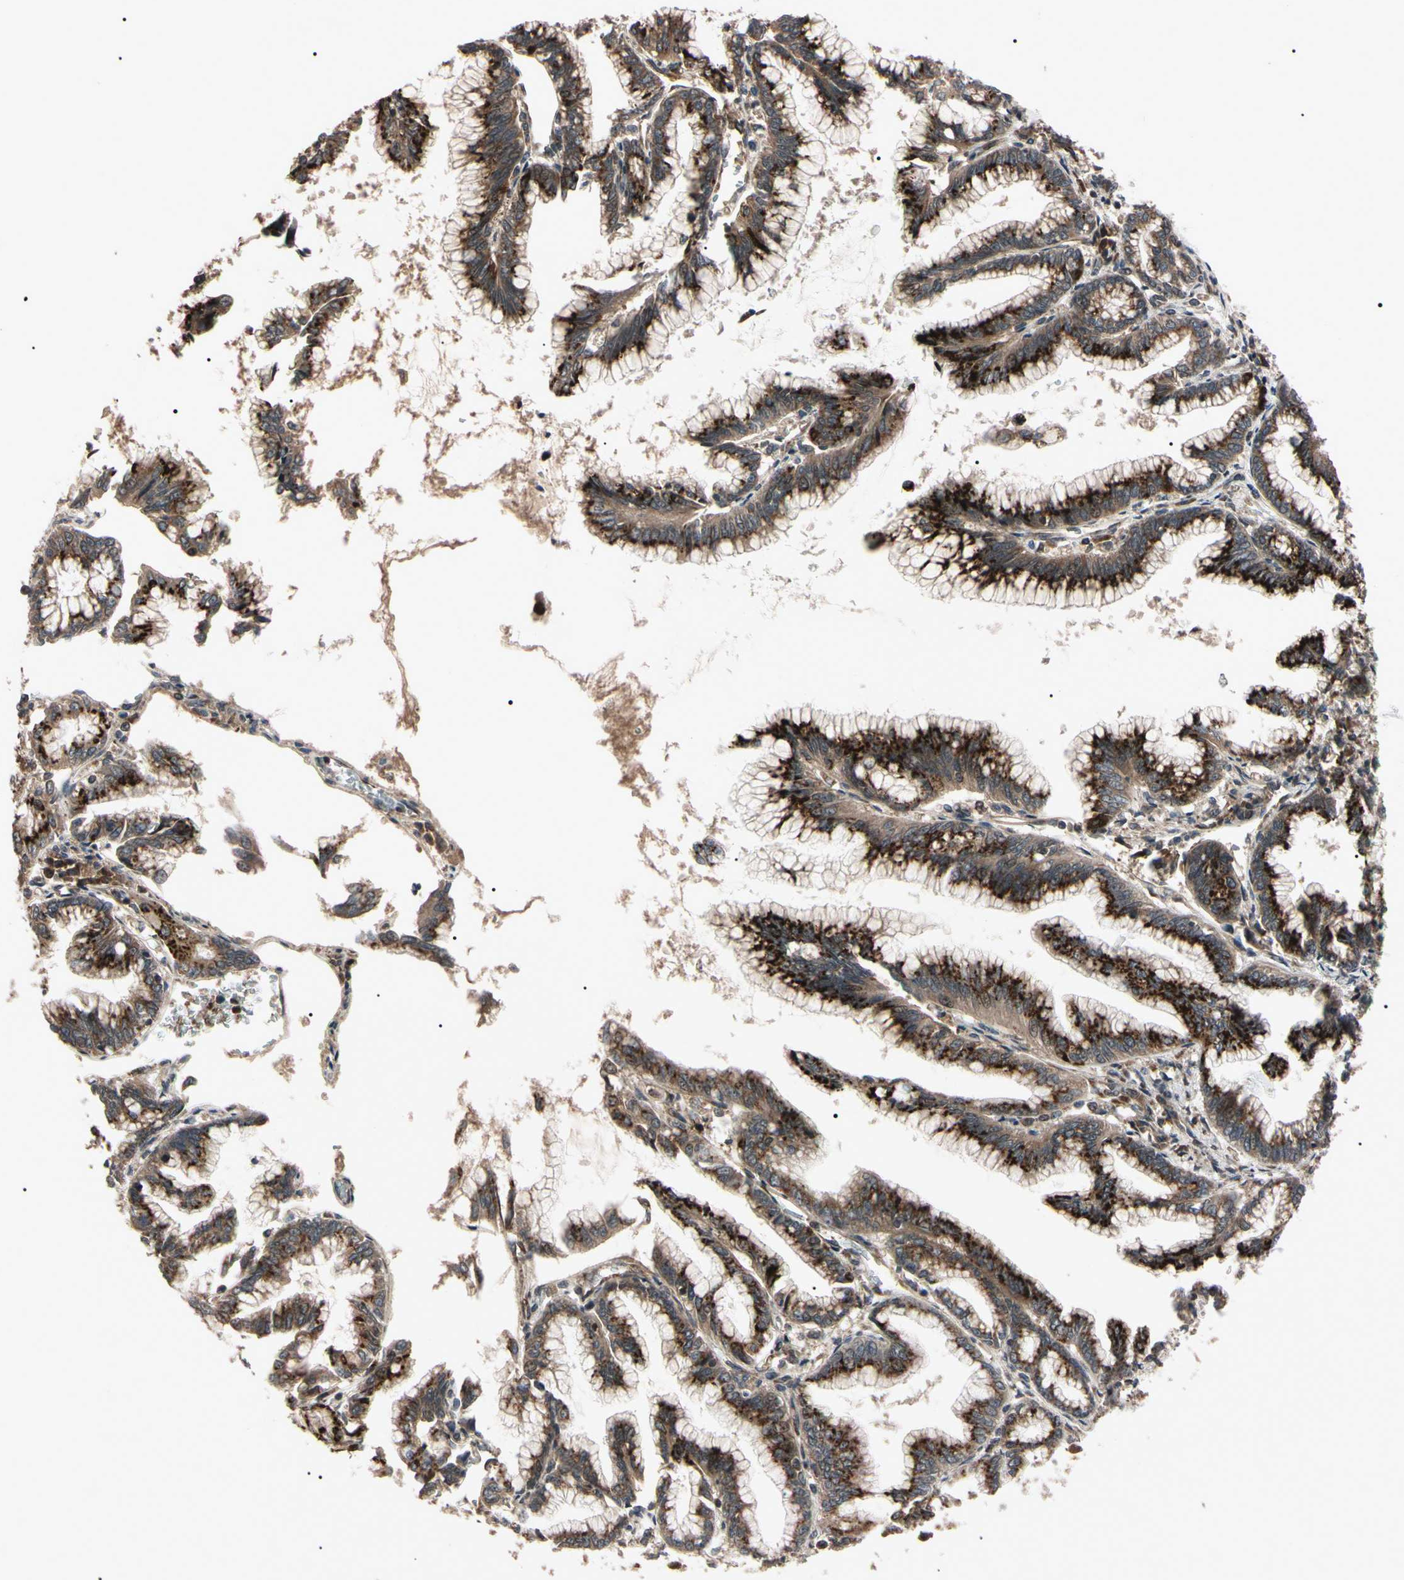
{"staining": {"intensity": "strong", "quantity": ">75%", "location": "cytoplasmic/membranous"}, "tissue": "pancreatic cancer", "cell_type": "Tumor cells", "image_type": "cancer", "snomed": [{"axis": "morphology", "description": "Adenocarcinoma, NOS"}, {"axis": "topography", "description": "Pancreas"}], "caption": "This micrograph exhibits IHC staining of human adenocarcinoma (pancreatic), with high strong cytoplasmic/membranous expression in about >75% of tumor cells.", "gene": "GUCY1B1", "patient": {"sex": "female", "age": 64}}